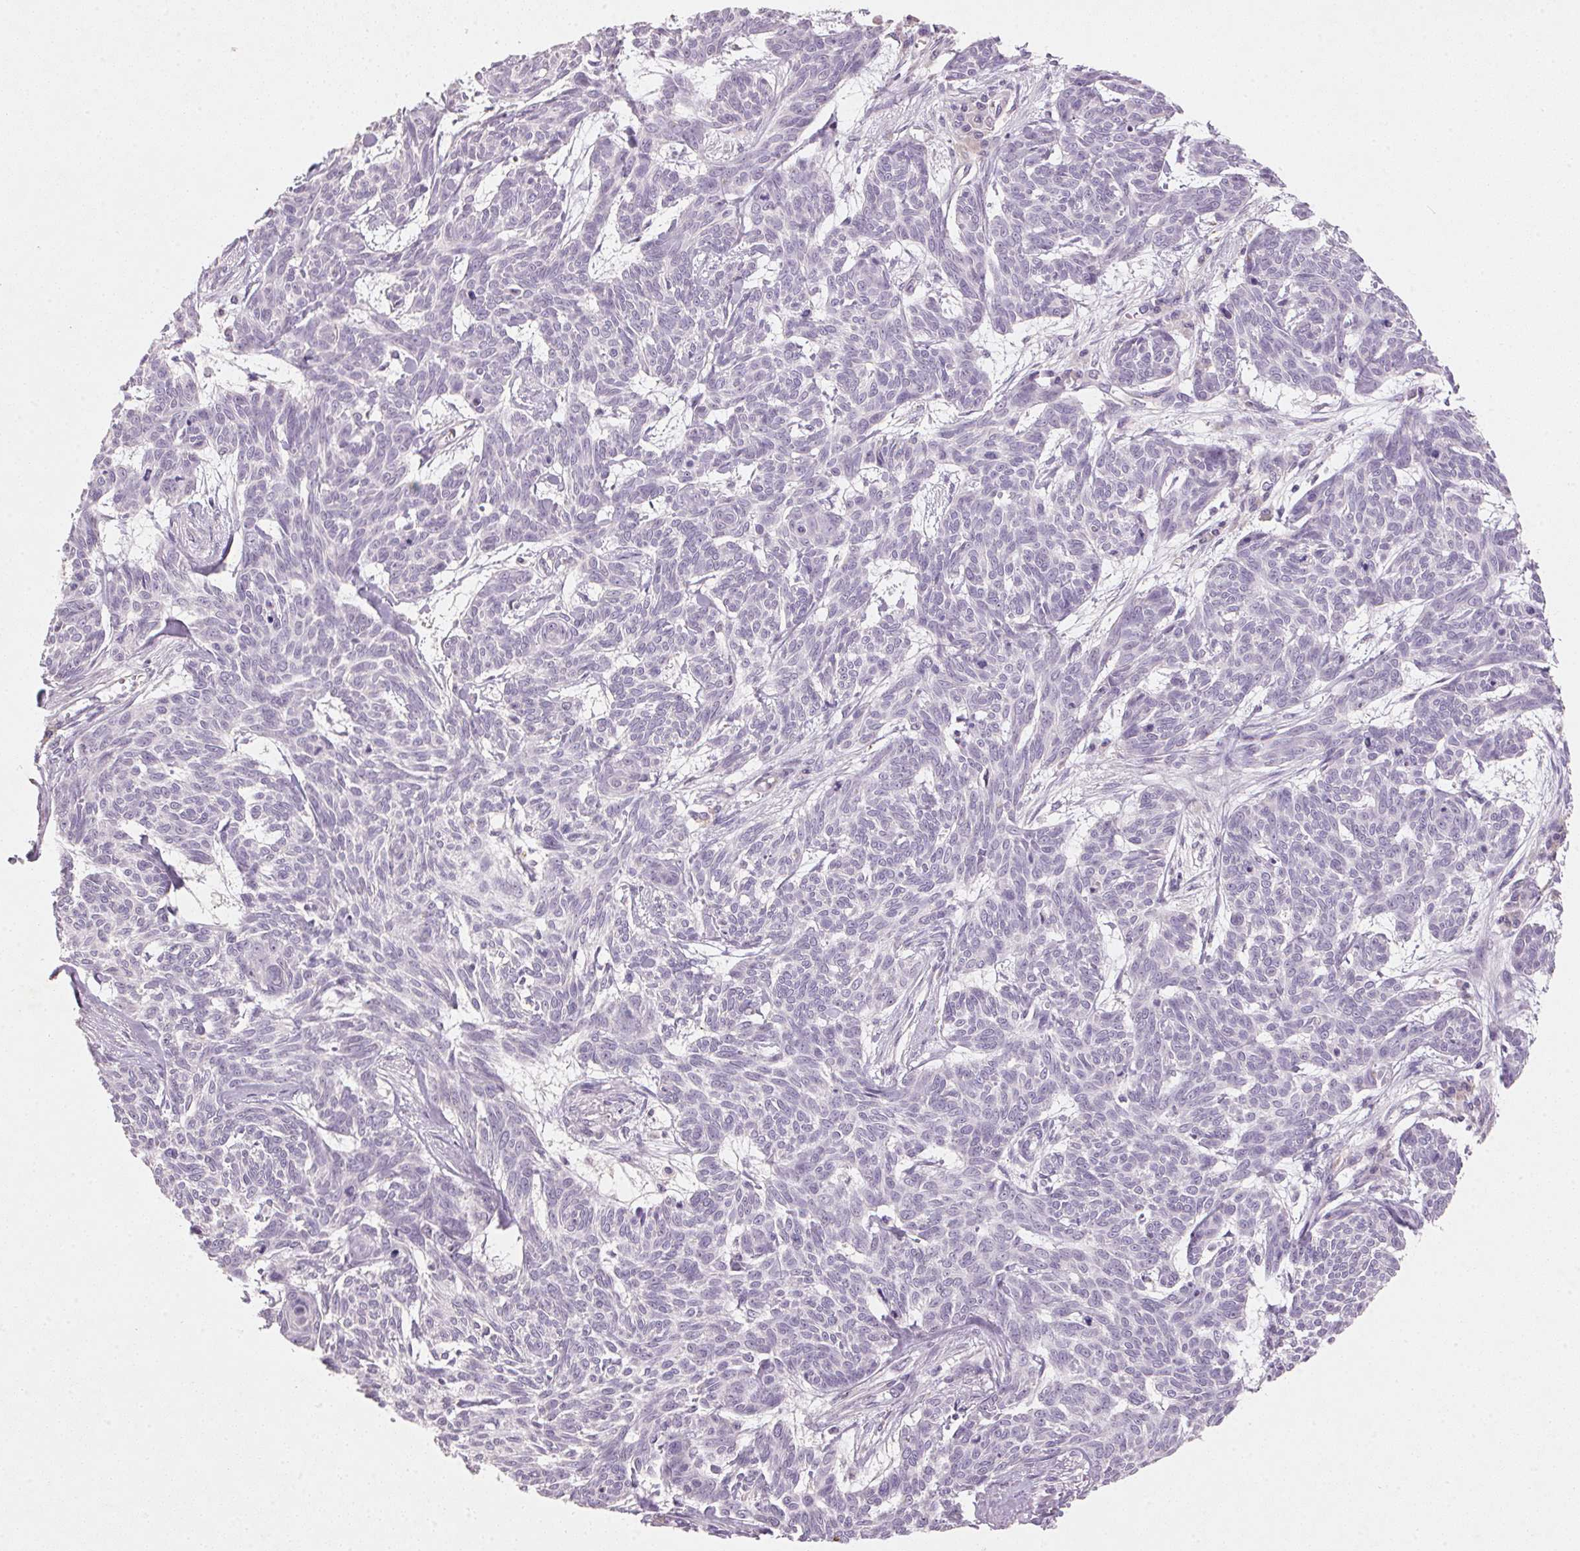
{"staining": {"intensity": "negative", "quantity": "none", "location": "none"}, "tissue": "skin cancer", "cell_type": "Tumor cells", "image_type": "cancer", "snomed": [{"axis": "morphology", "description": "Basal cell carcinoma"}, {"axis": "topography", "description": "Skin"}], "caption": "Tumor cells are negative for brown protein staining in skin basal cell carcinoma. The staining was performed using DAB to visualize the protein expression in brown, while the nuclei were stained in blue with hematoxylin (Magnification: 20x).", "gene": "CXCL5", "patient": {"sex": "female", "age": 93}}